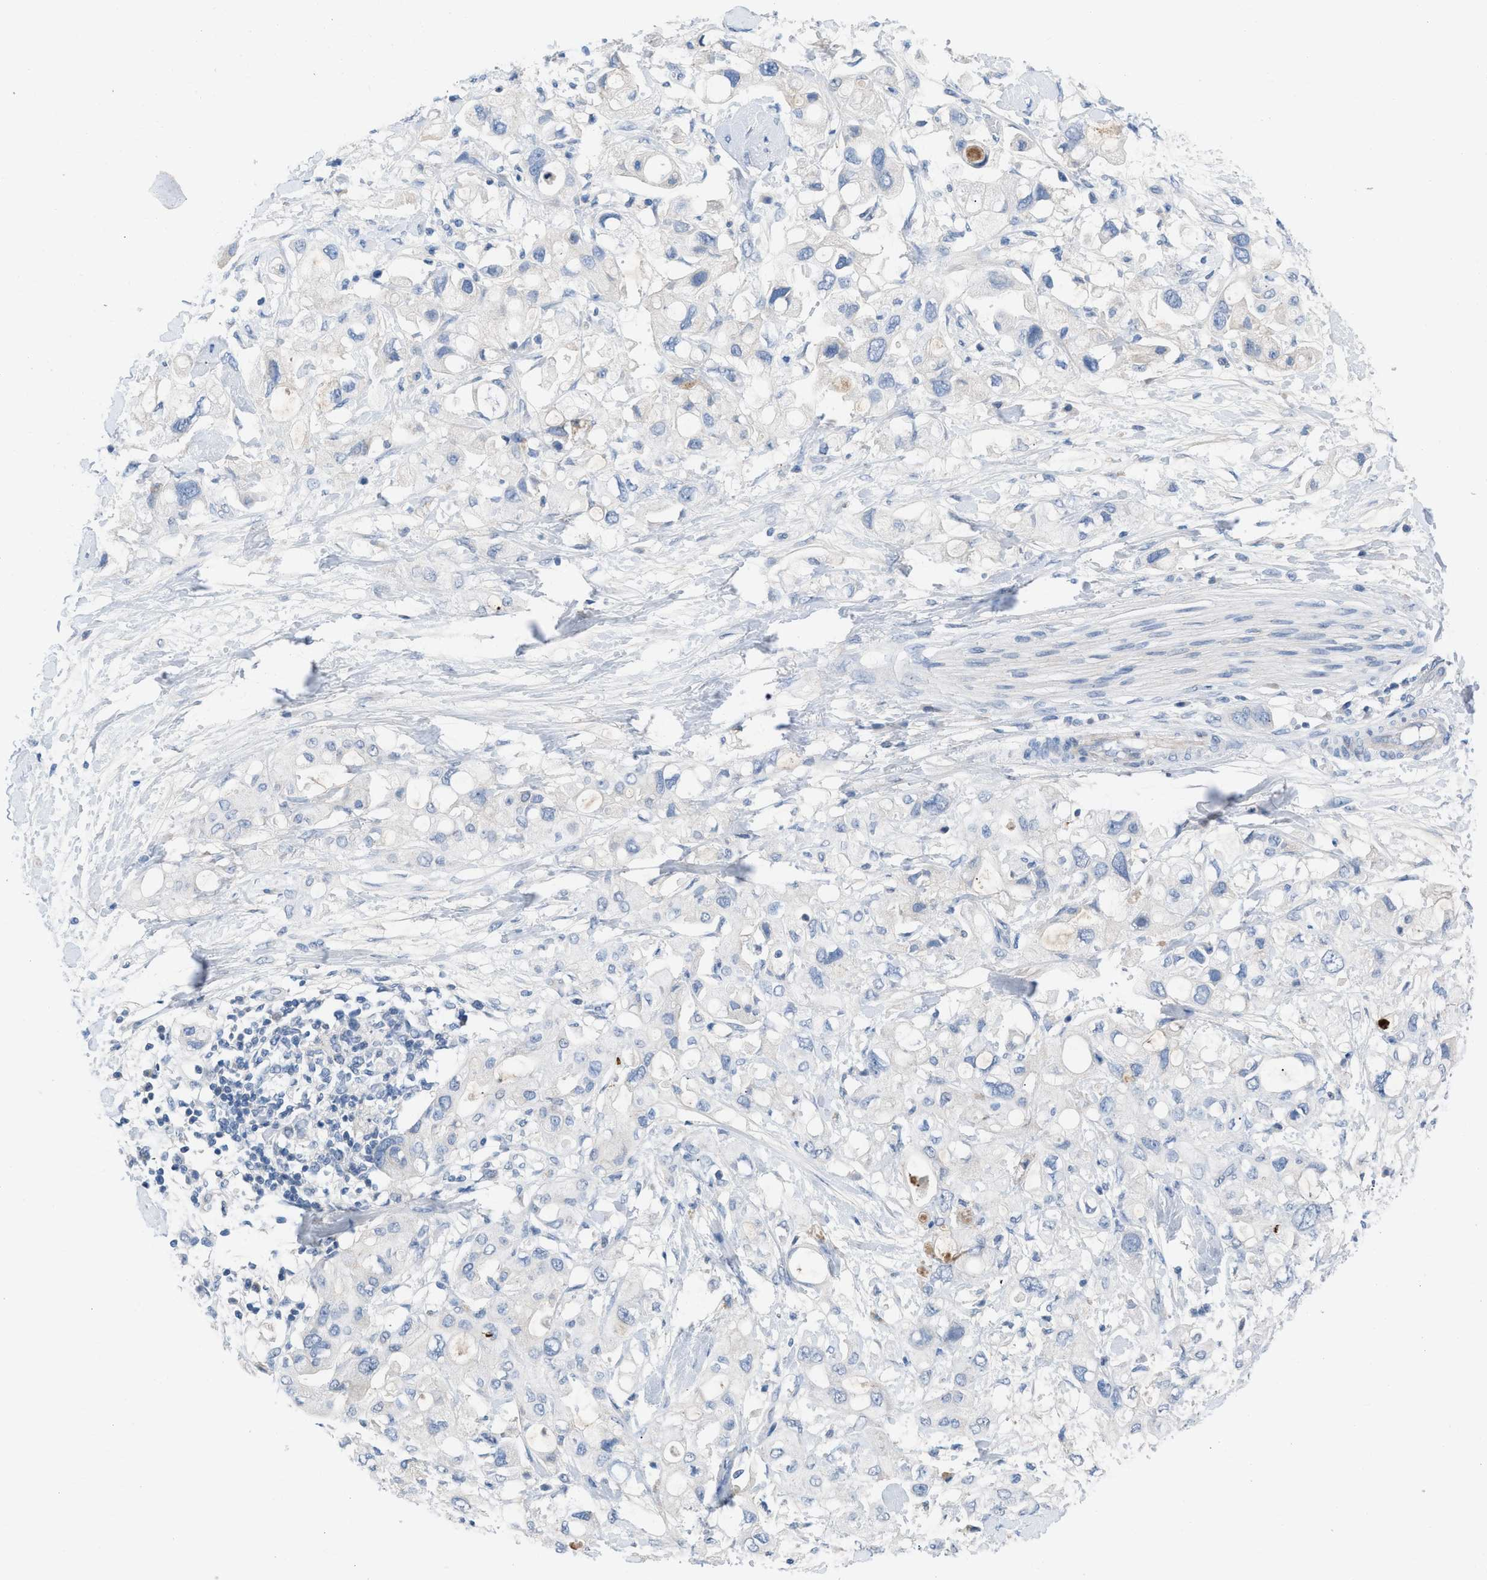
{"staining": {"intensity": "negative", "quantity": "none", "location": "none"}, "tissue": "pancreatic cancer", "cell_type": "Tumor cells", "image_type": "cancer", "snomed": [{"axis": "morphology", "description": "Adenocarcinoma, NOS"}, {"axis": "topography", "description": "Pancreas"}], "caption": "DAB immunohistochemical staining of human pancreatic cancer exhibits no significant staining in tumor cells.", "gene": "HPX", "patient": {"sex": "female", "age": 56}}